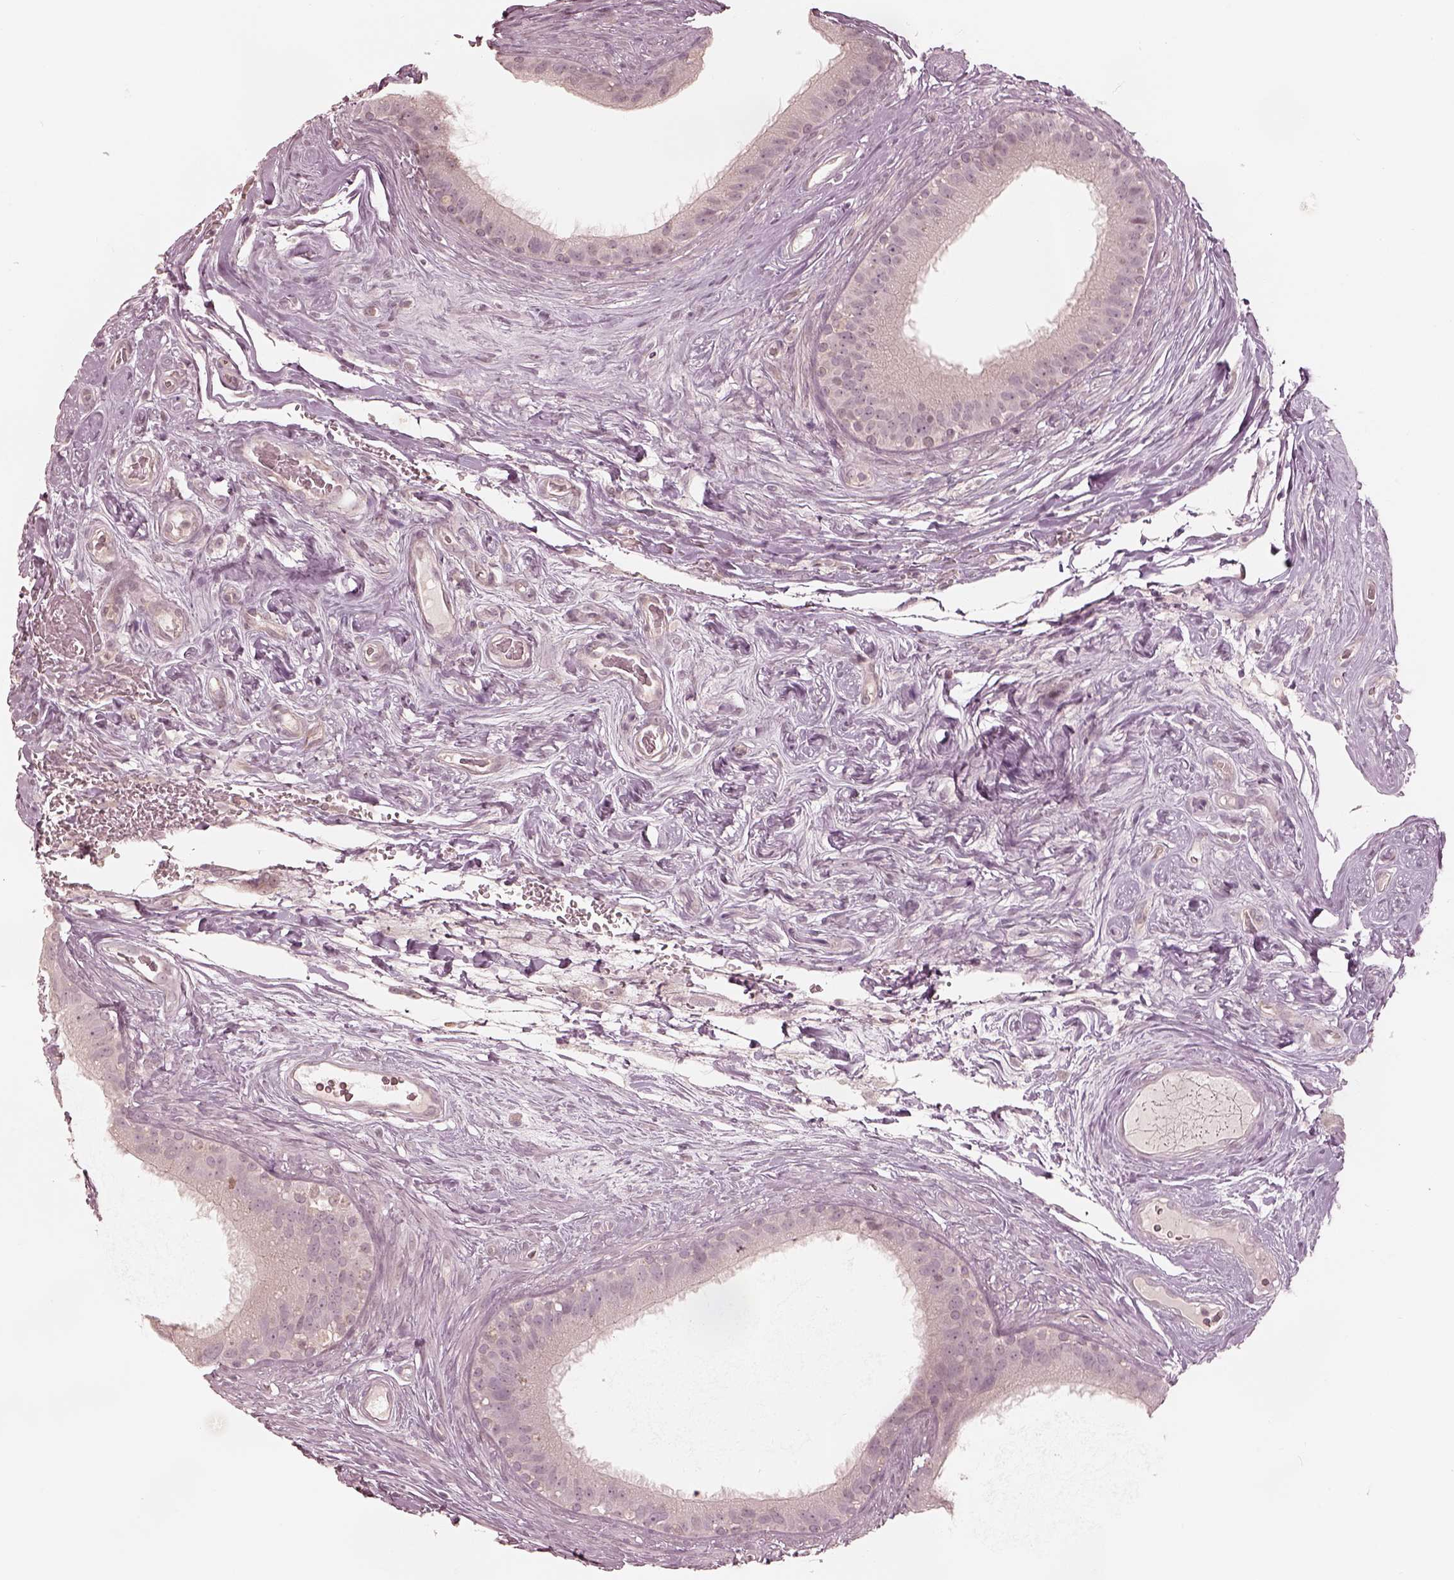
{"staining": {"intensity": "negative", "quantity": "none", "location": "none"}, "tissue": "epididymis", "cell_type": "Glandular cells", "image_type": "normal", "snomed": [{"axis": "morphology", "description": "Normal tissue, NOS"}, {"axis": "topography", "description": "Epididymis"}], "caption": "A high-resolution histopathology image shows immunohistochemistry staining of benign epididymis, which shows no significant positivity in glandular cells.", "gene": "ACACB", "patient": {"sex": "male", "age": 59}}